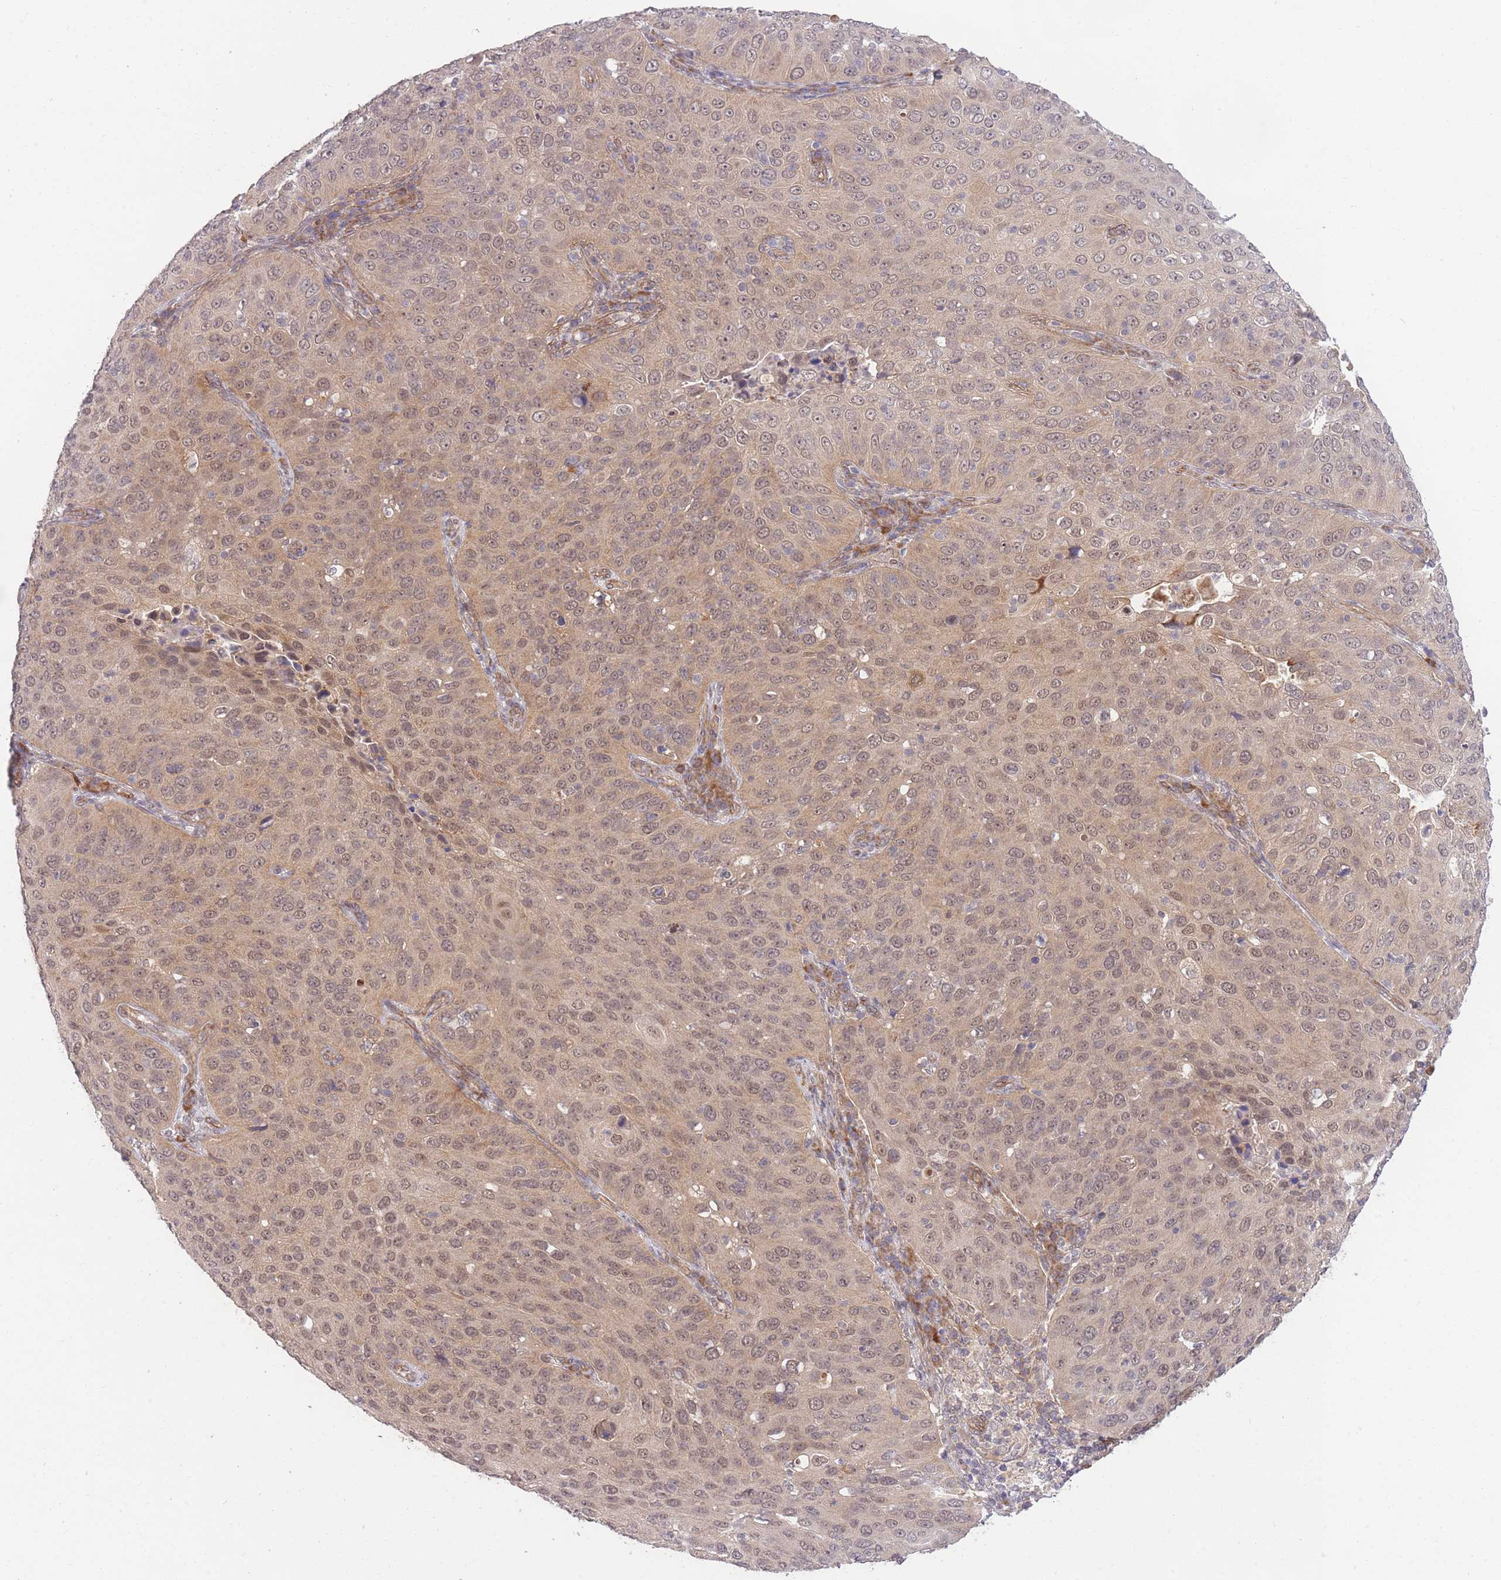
{"staining": {"intensity": "weak", "quantity": "<25%", "location": "cytoplasmic/membranous,nuclear"}, "tissue": "cervical cancer", "cell_type": "Tumor cells", "image_type": "cancer", "snomed": [{"axis": "morphology", "description": "Squamous cell carcinoma, NOS"}, {"axis": "topography", "description": "Cervix"}], "caption": "This is an immunohistochemistry histopathology image of squamous cell carcinoma (cervical). There is no positivity in tumor cells.", "gene": "ELOA2", "patient": {"sex": "female", "age": 36}}